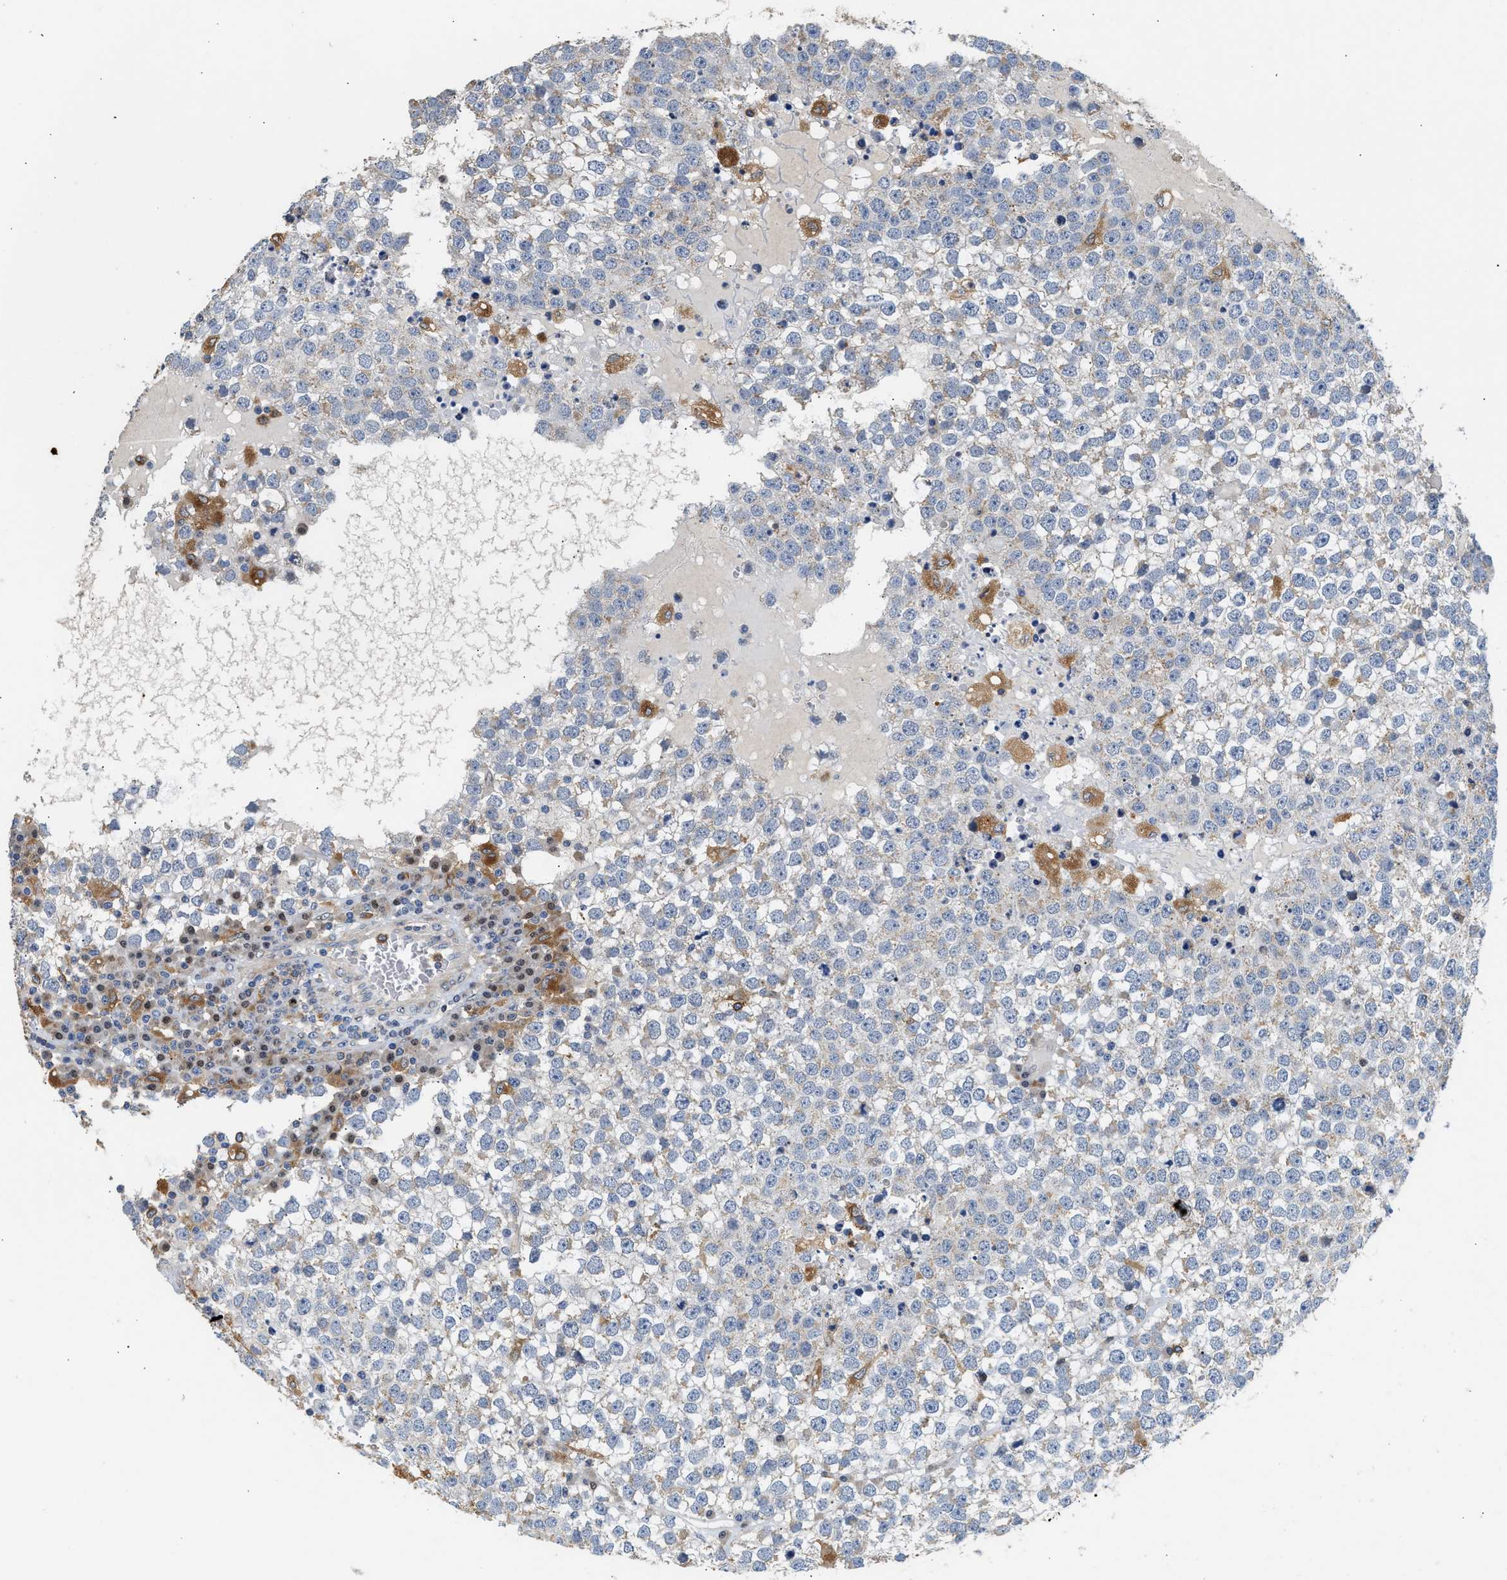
{"staining": {"intensity": "negative", "quantity": "none", "location": "none"}, "tissue": "testis cancer", "cell_type": "Tumor cells", "image_type": "cancer", "snomed": [{"axis": "morphology", "description": "Seminoma, NOS"}, {"axis": "topography", "description": "Testis"}], "caption": "This photomicrograph is of testis seminoma stained with immunohistochemistry to label a protein in brown with the nuclei are counter-stained blue. There is no positivity in tumor cells.", "gene": "RAB31", "patient": {"sex": "male", "age": 65}}